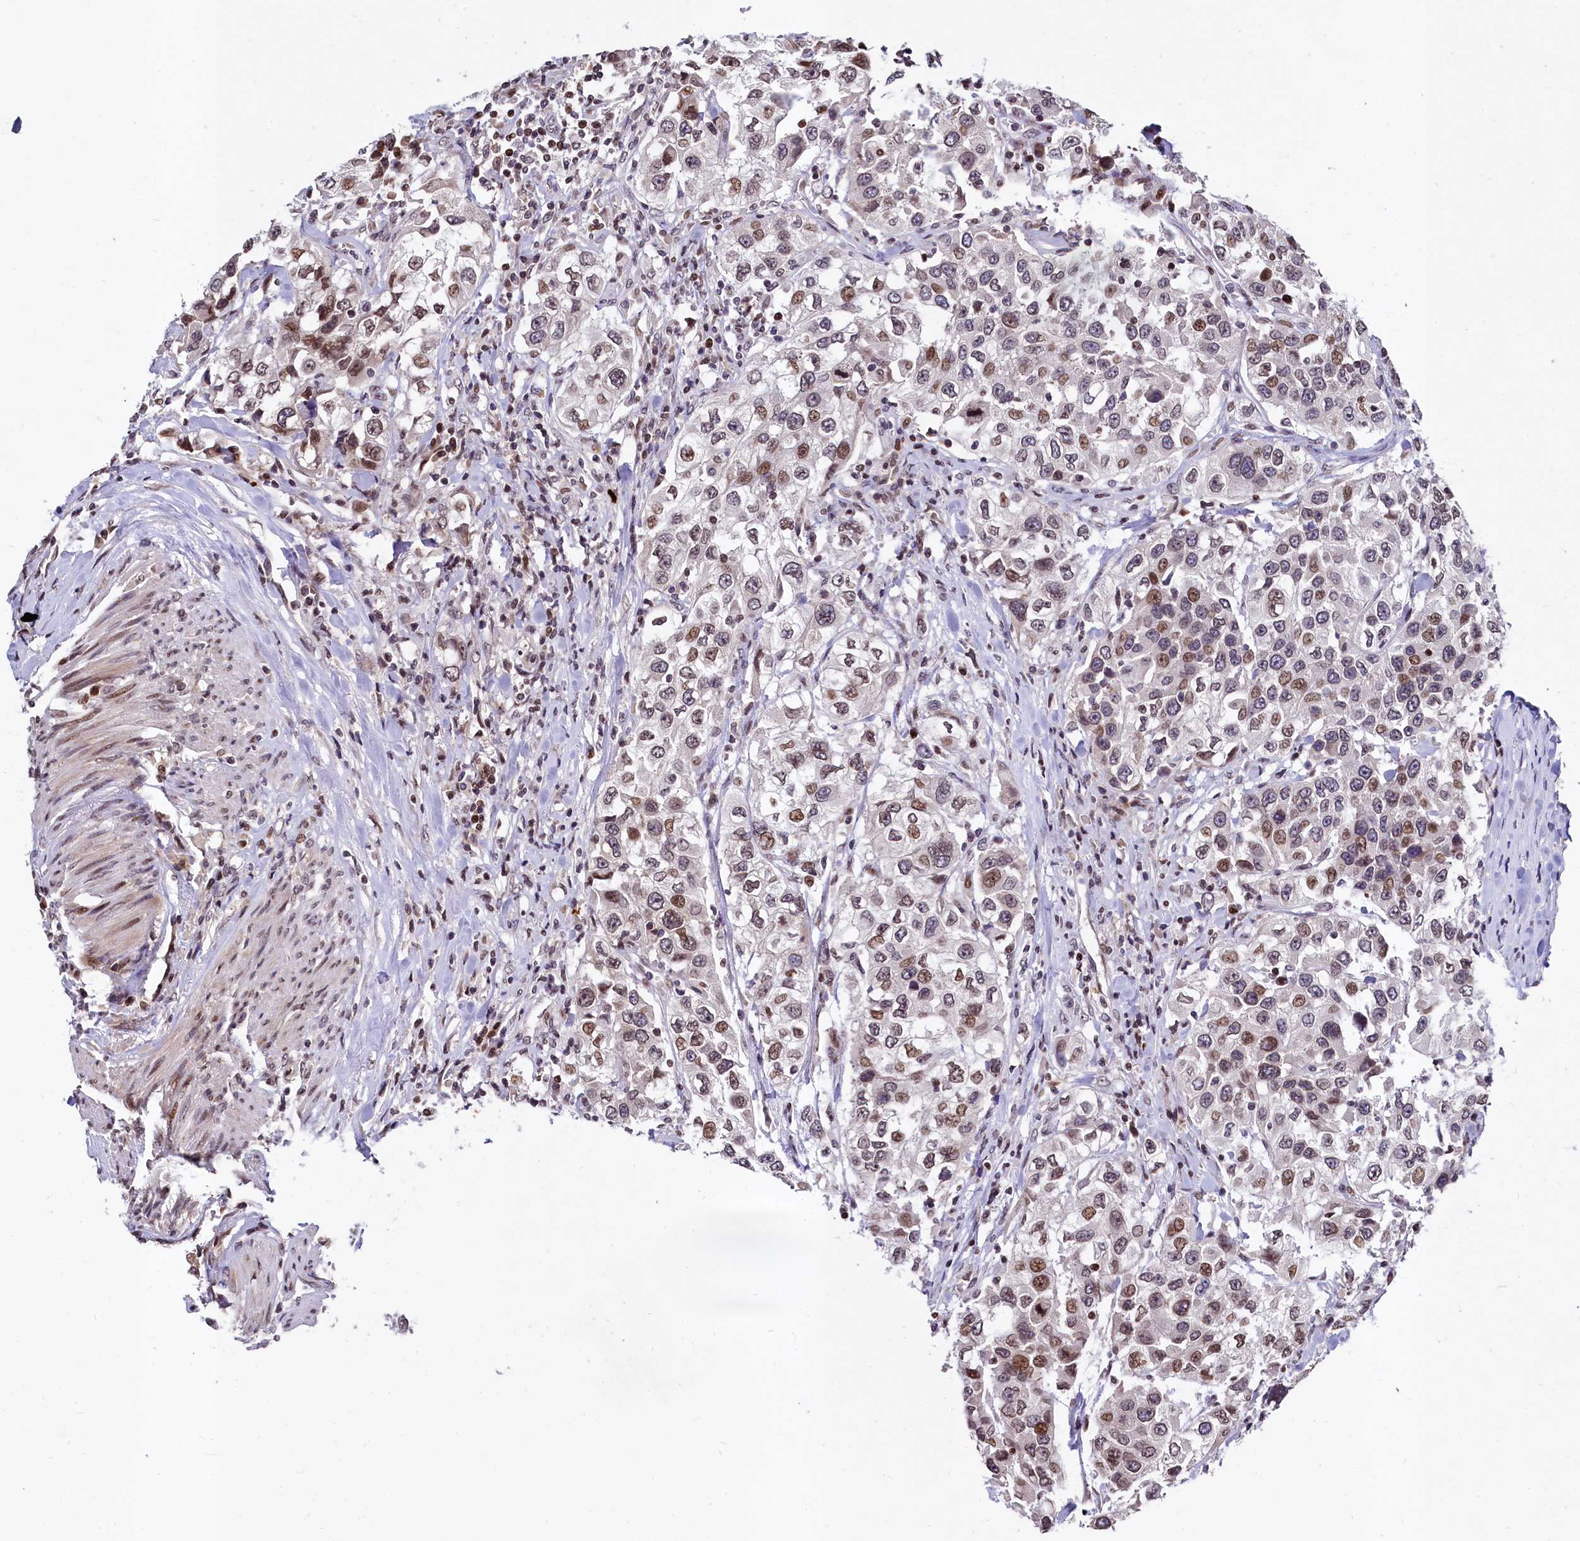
{"staining": {"intensity": "moderate", "quantity": "25%-75%", "location": "nuclear"}, "tissue": "urothelial cancer", "cell_type": "Tumor cells", "image_type": "cancer", "snomed": [{"axis": "morphology", "description": "Urothelial carcinoma, High grade"}, {"axis": "topography", "description": "Urinary bladder"}], "caption": "Urothelial carcinoma (high-grade) stained for a protein (brown) displays moderate nuclear positive staining in approximately 25%-75% of tumor cells.", "gene": "FAM217B", "patient": {"sex": "female", "age": 80}}